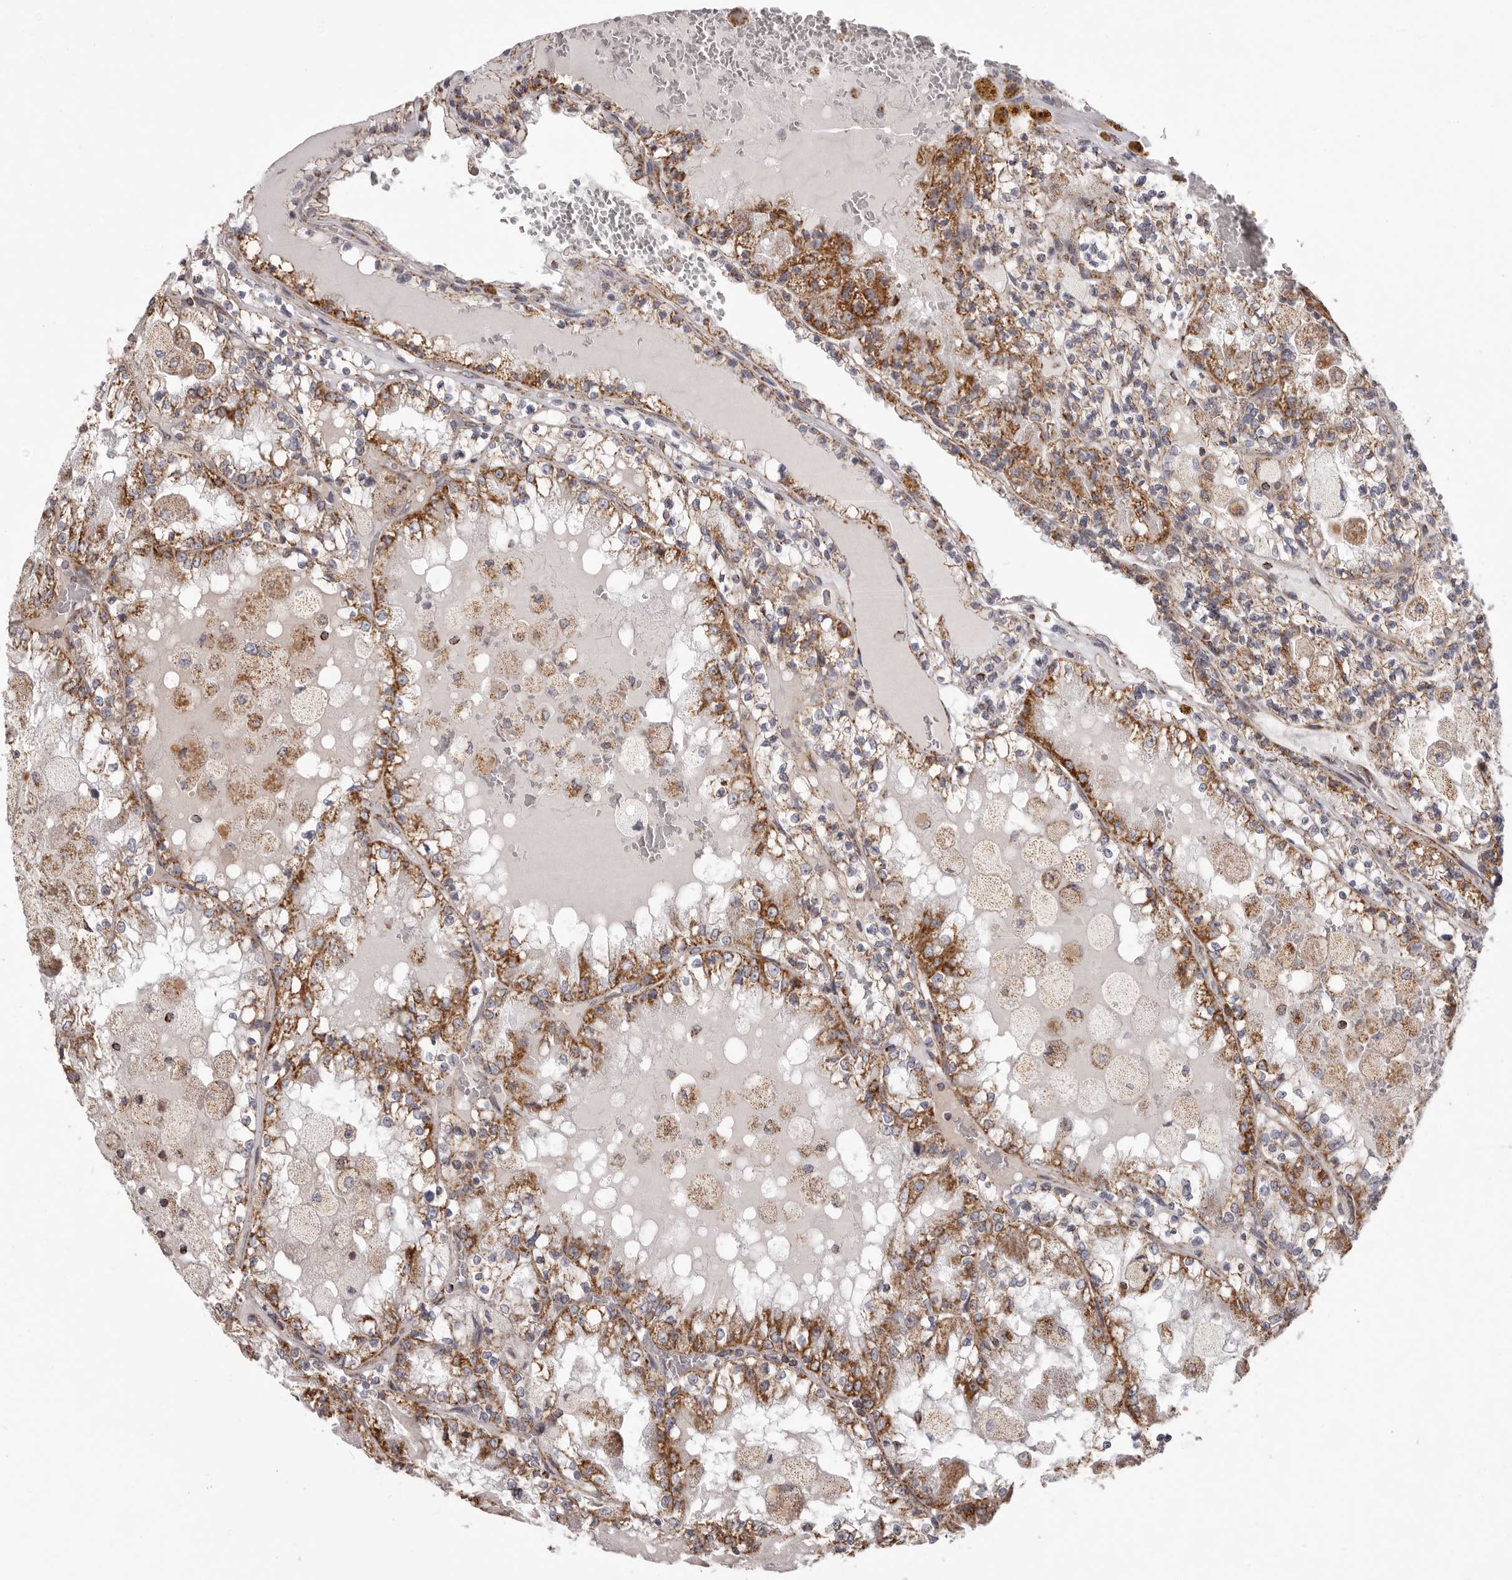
{"staining": {"intensity": "strong", "quantity": "25%-75%", "location": "cytoplasmic/membranous"}, "tissue": "renal cancer", "cell_type": "Tumor cells", "image_type": "cancer", "snomed": [{"axis": "morphology", "description": "Adenocarcinoma, NOS"}, {"axis": "topography", "description": "Kidney"}], "caption": "Protein expression analysis of human renal cancer reveals strong cytoplasmic/membranous staining in about 25%-75% of tumor cells.", "gene": "CHRM2", "patient": {"sex": "female", "age": 56}}